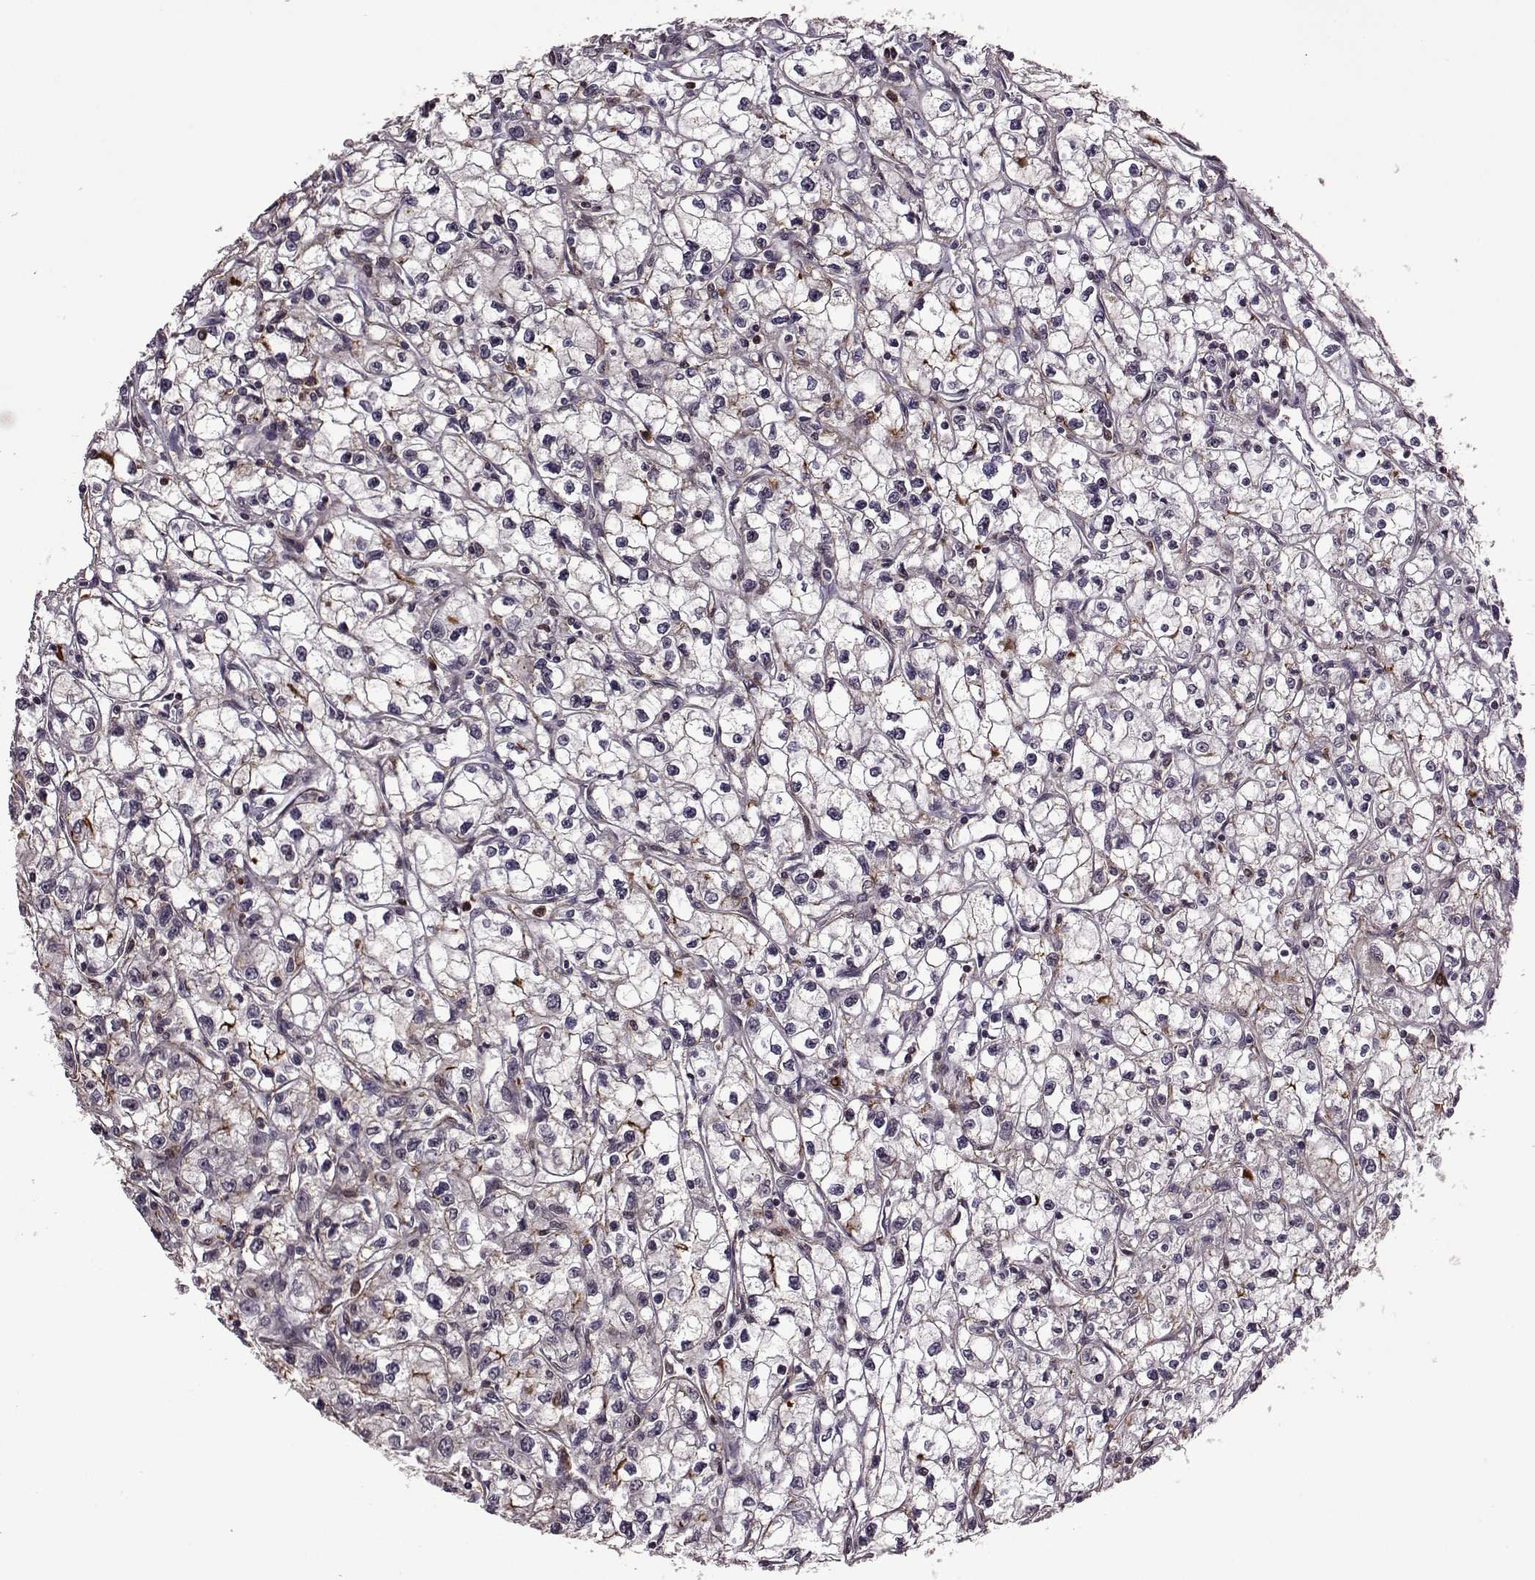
{"staining": {"intensity": "negative", "quantity": "none", "location": "none"}, "tissue": "renal cancer", "cell_type": "Tumor cells", "image_type": "cancer", "snomed": [{"axis": "morphology", "description": "Adenocarcinoma, NOS"}, {"axis": "topography", "description": "Kidney"}], "caption": "An image of renal cancer (adenocarcinoma) stained for a protein shows no brown staining in tumor cells.", "gene": "TRMU", "patient": {"sex": "male", "age": 67}}